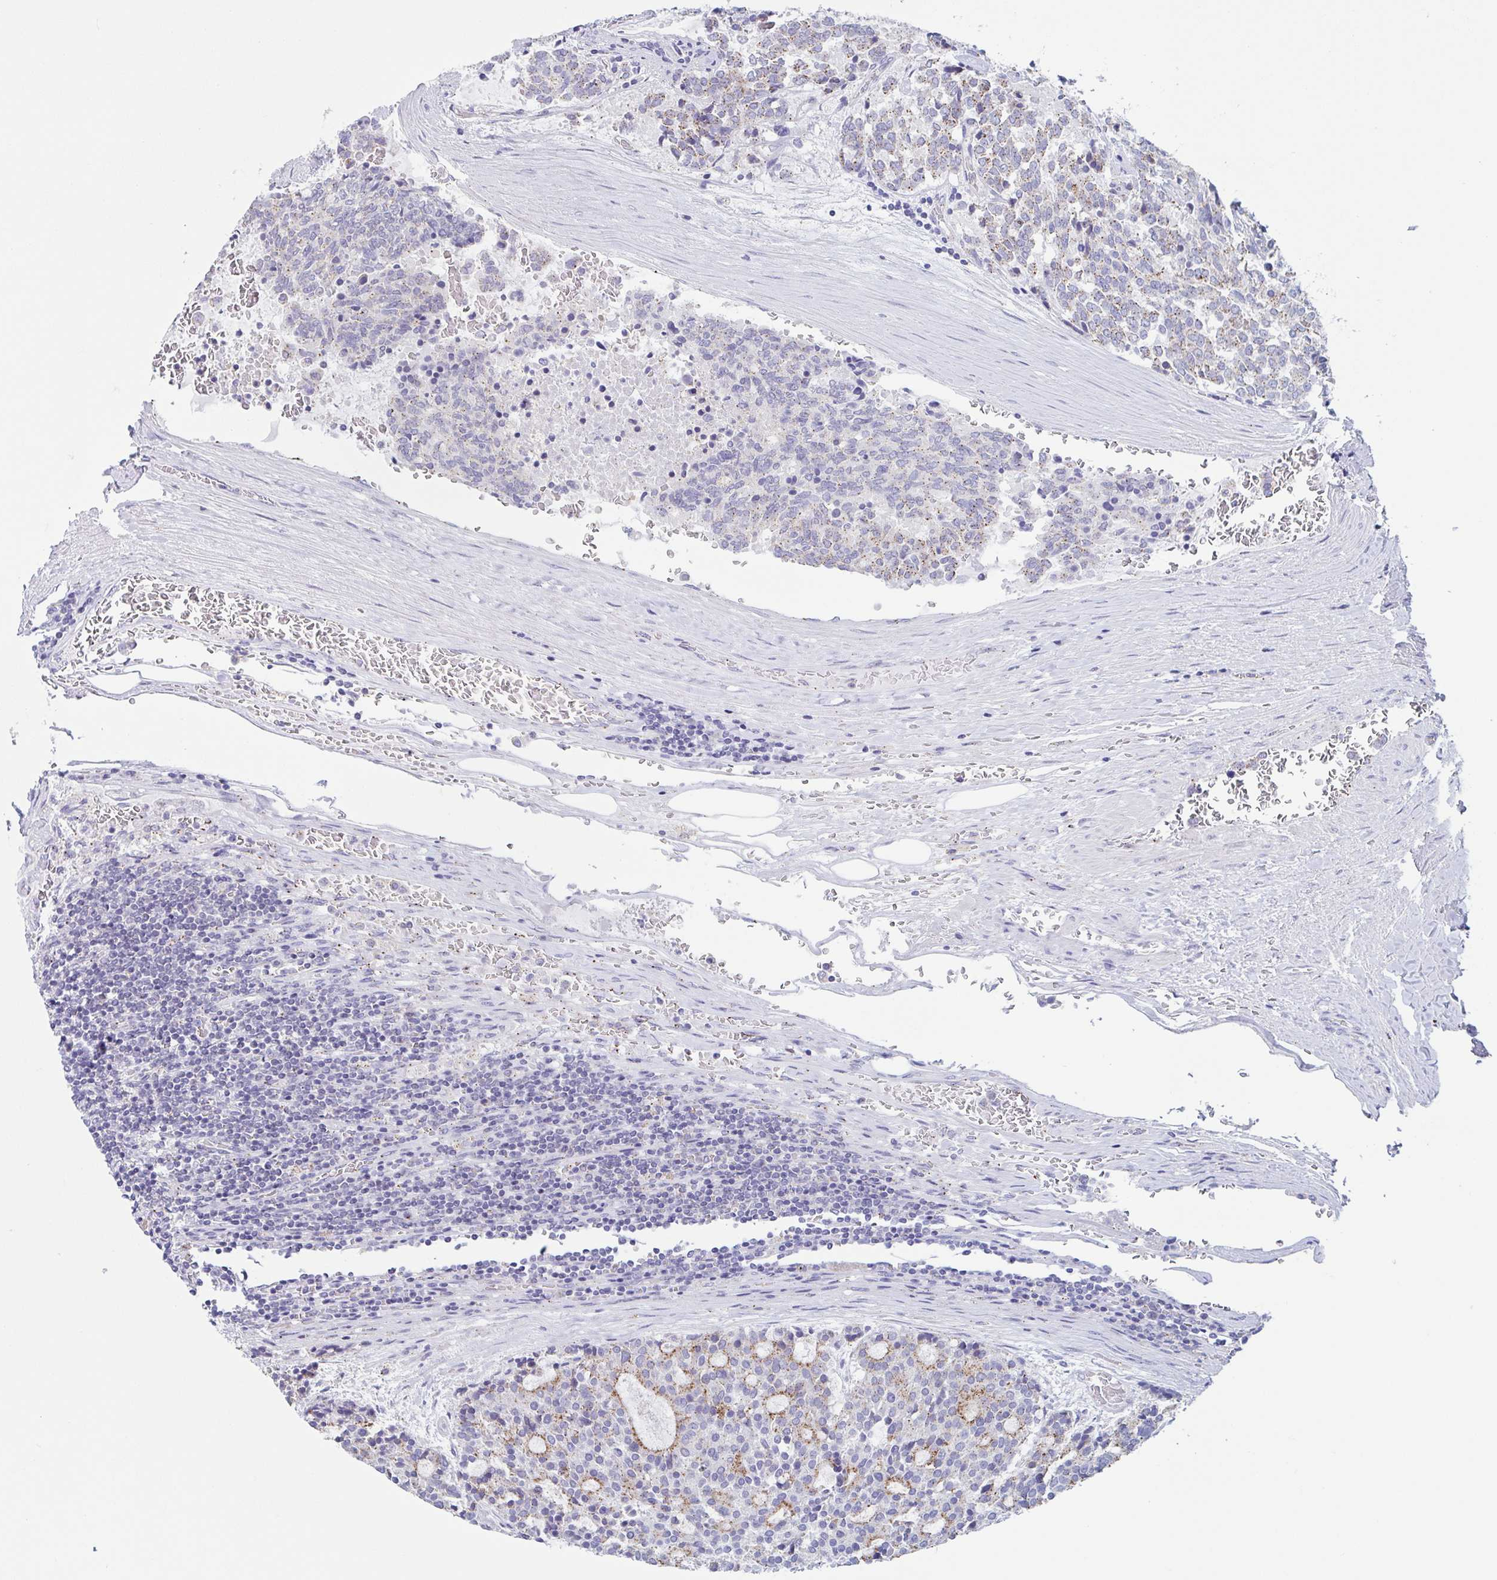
{"staining": {"intensity": "moderate", "quantity": "25%-75%", "location": "cytoplasmic/membranous"}, "tissue": "carcinoid", "cell_type": "Tumor cells", "image_type": "cancer", "snomed": [{"axis": "morphology", "description": "Carcinoid, malignant, NOS"}, {"axis": "topography", "description": "Pancreas"}], "caption": "This histopathology image demonstrates carcinoid stained with immunohistochemistry to label a protein in brown. The cytoplasmic/membranous of tumor cells show moderate positivity for the protein. Nuclei are counter-stained blue.", "gene": "CHMP5", "patient": {"sex": "female", "age": 54}}